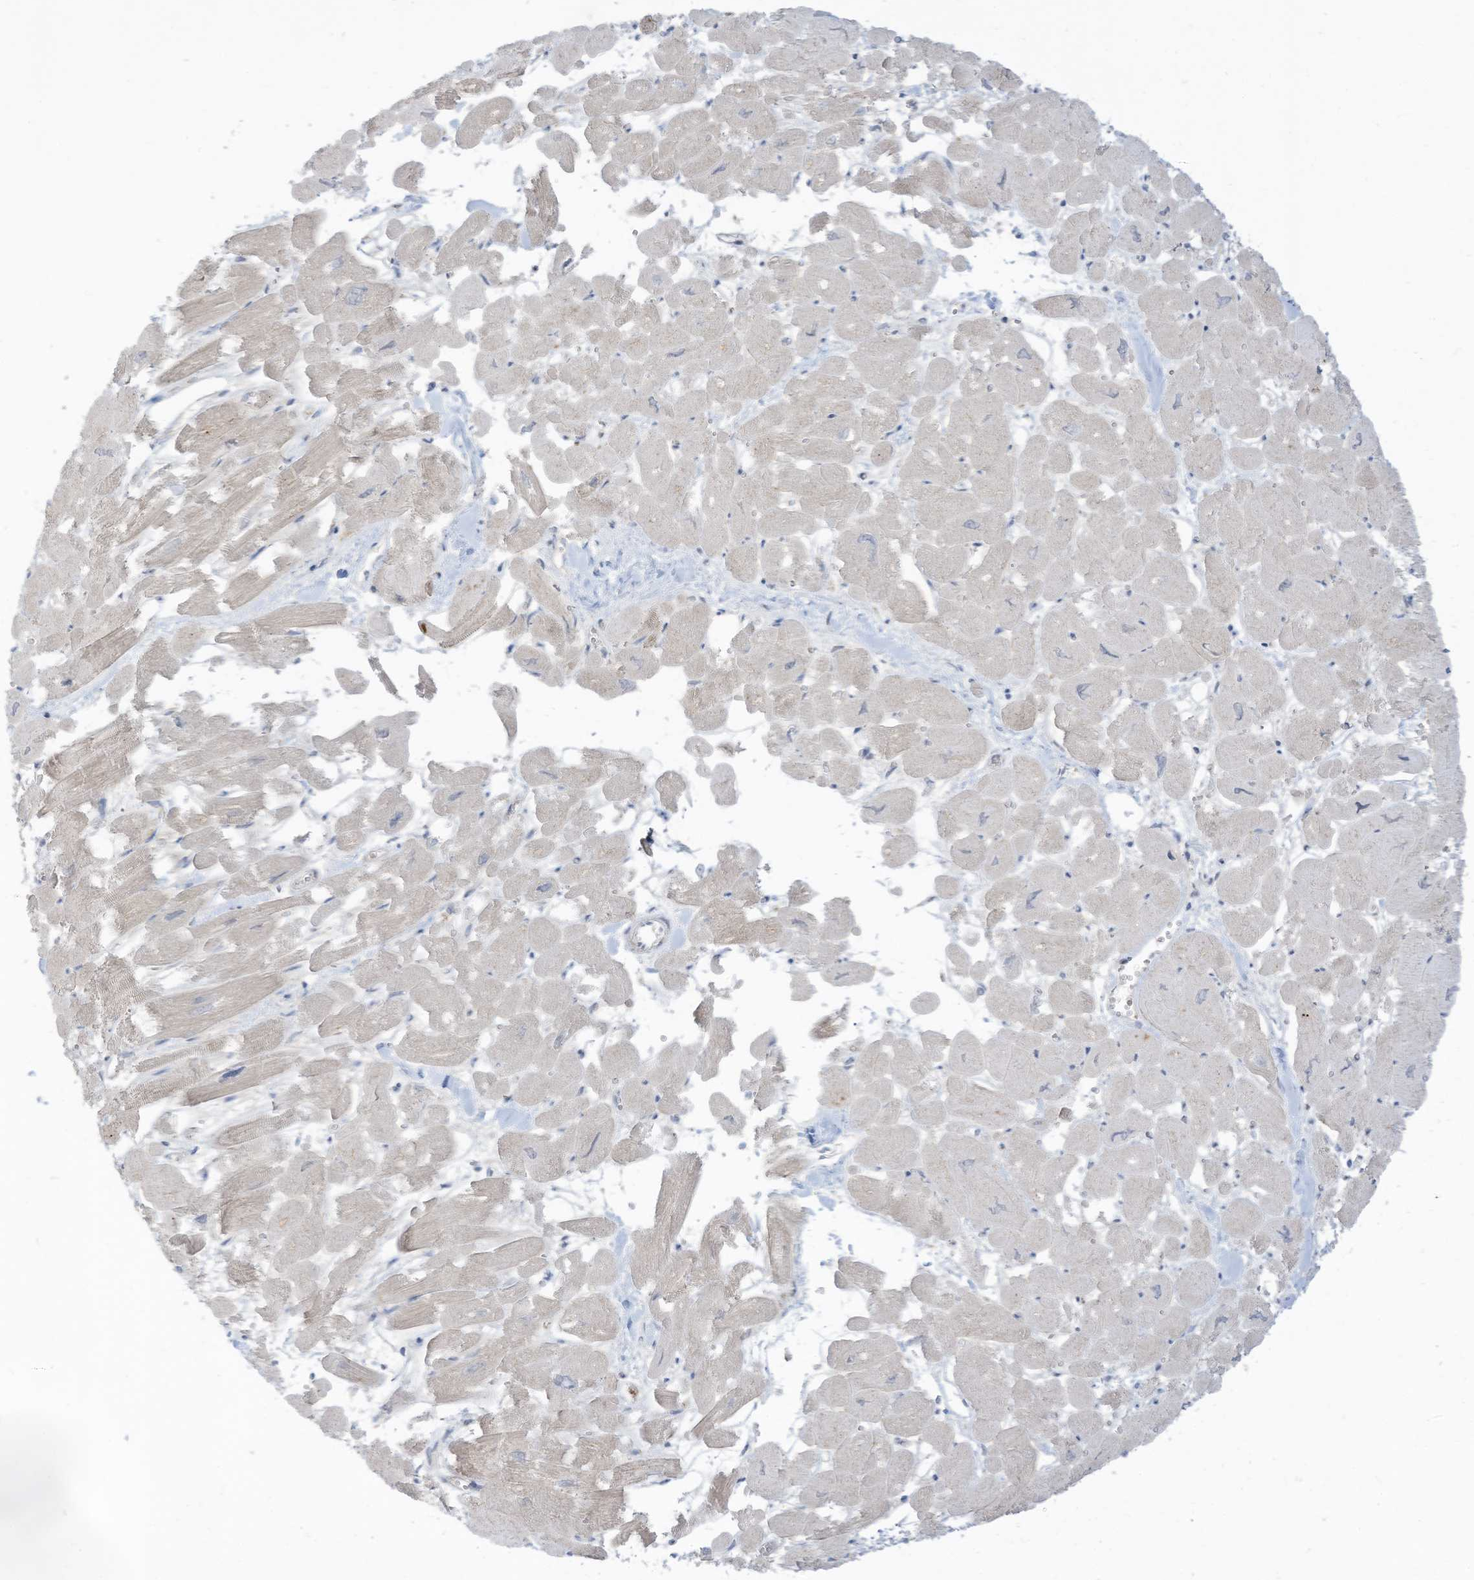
{"staining": {"intensity": "strong", "quantity": "<25%", "location": "cytoplasmic/membranous"}, "tissue": "heart muscle", "cell_type": "Cardiomyocytes", "image_type": "normal", "snomed": [{"axis": "morphology", "description": "Normal tissue, NOS"}, {"axis": "topography", "description": "Heart"}], "caption": "Heart muscle stained with DAB (3,3'-diaminobenzidine) immunohistochemistry exhibits medium levels of strong cytoplasmic/membranous positivity in approximately <25% of cardiomyocytes.", "gene": "ASPRV1", "patient": {"sex": "male", "age": 54}}